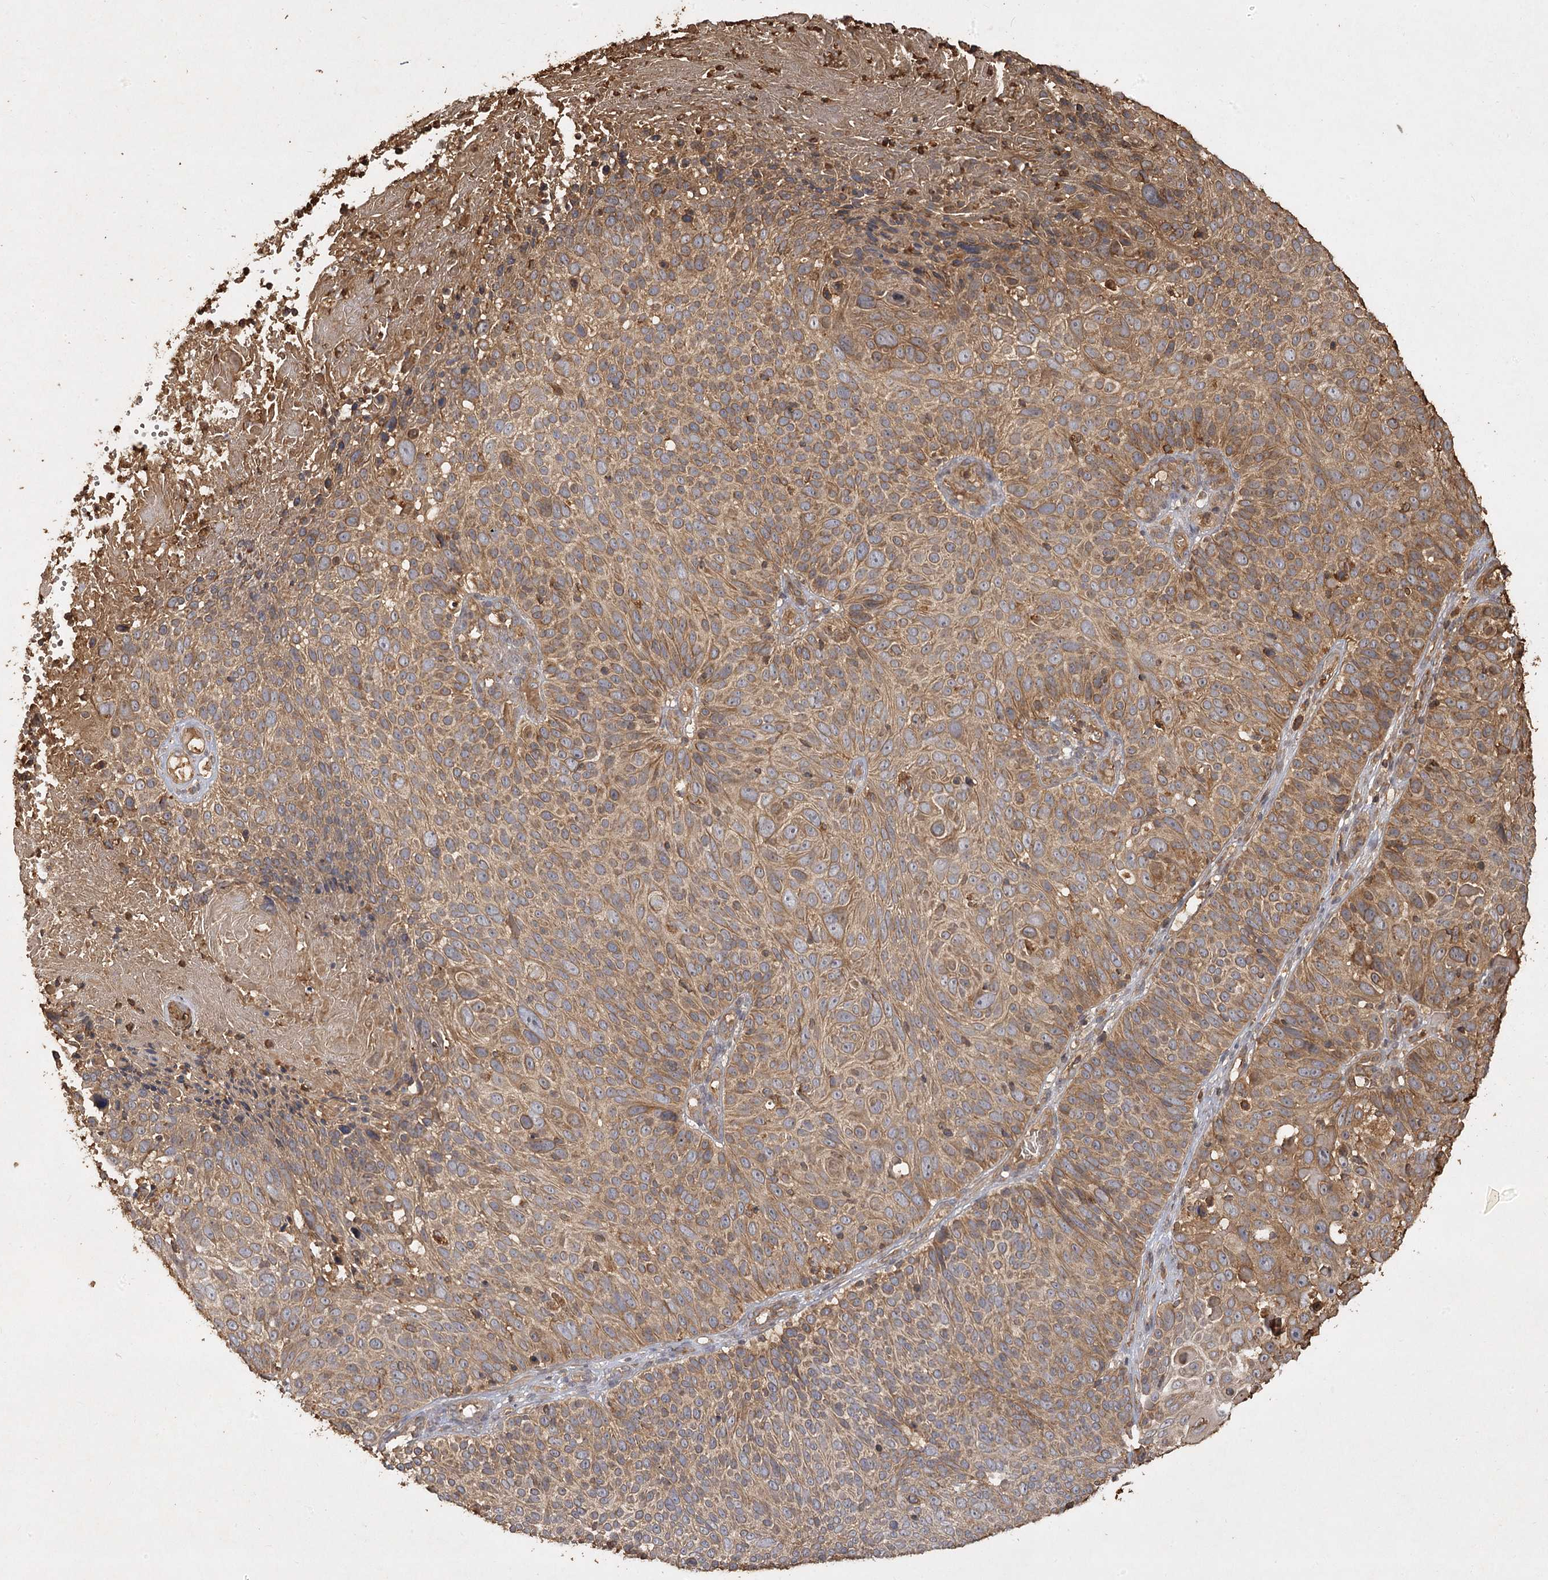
{"staining": {"intensity": "moderate", "quantity": ">75%", "location": "cytoplasmic/membranous"}, "tissue": "cervical cancer", "cell_type": "Tumor cells", "image_type": "cancer", "snomed": [{"axis": "morphology", "description": "Squamous cell carcinoma, NOS"}, {"axis": "topography", "description": "Cervix"}], "caption": "Immunohistochemistry of cervical cancer (squamous cell carcinoma) reveals medium levels of moderate cytoplasmic/membranous positivity in about >75% of tumor cells.", "gene": "PIK3C2A", "patient": {"sex": "female", "age": 74}}